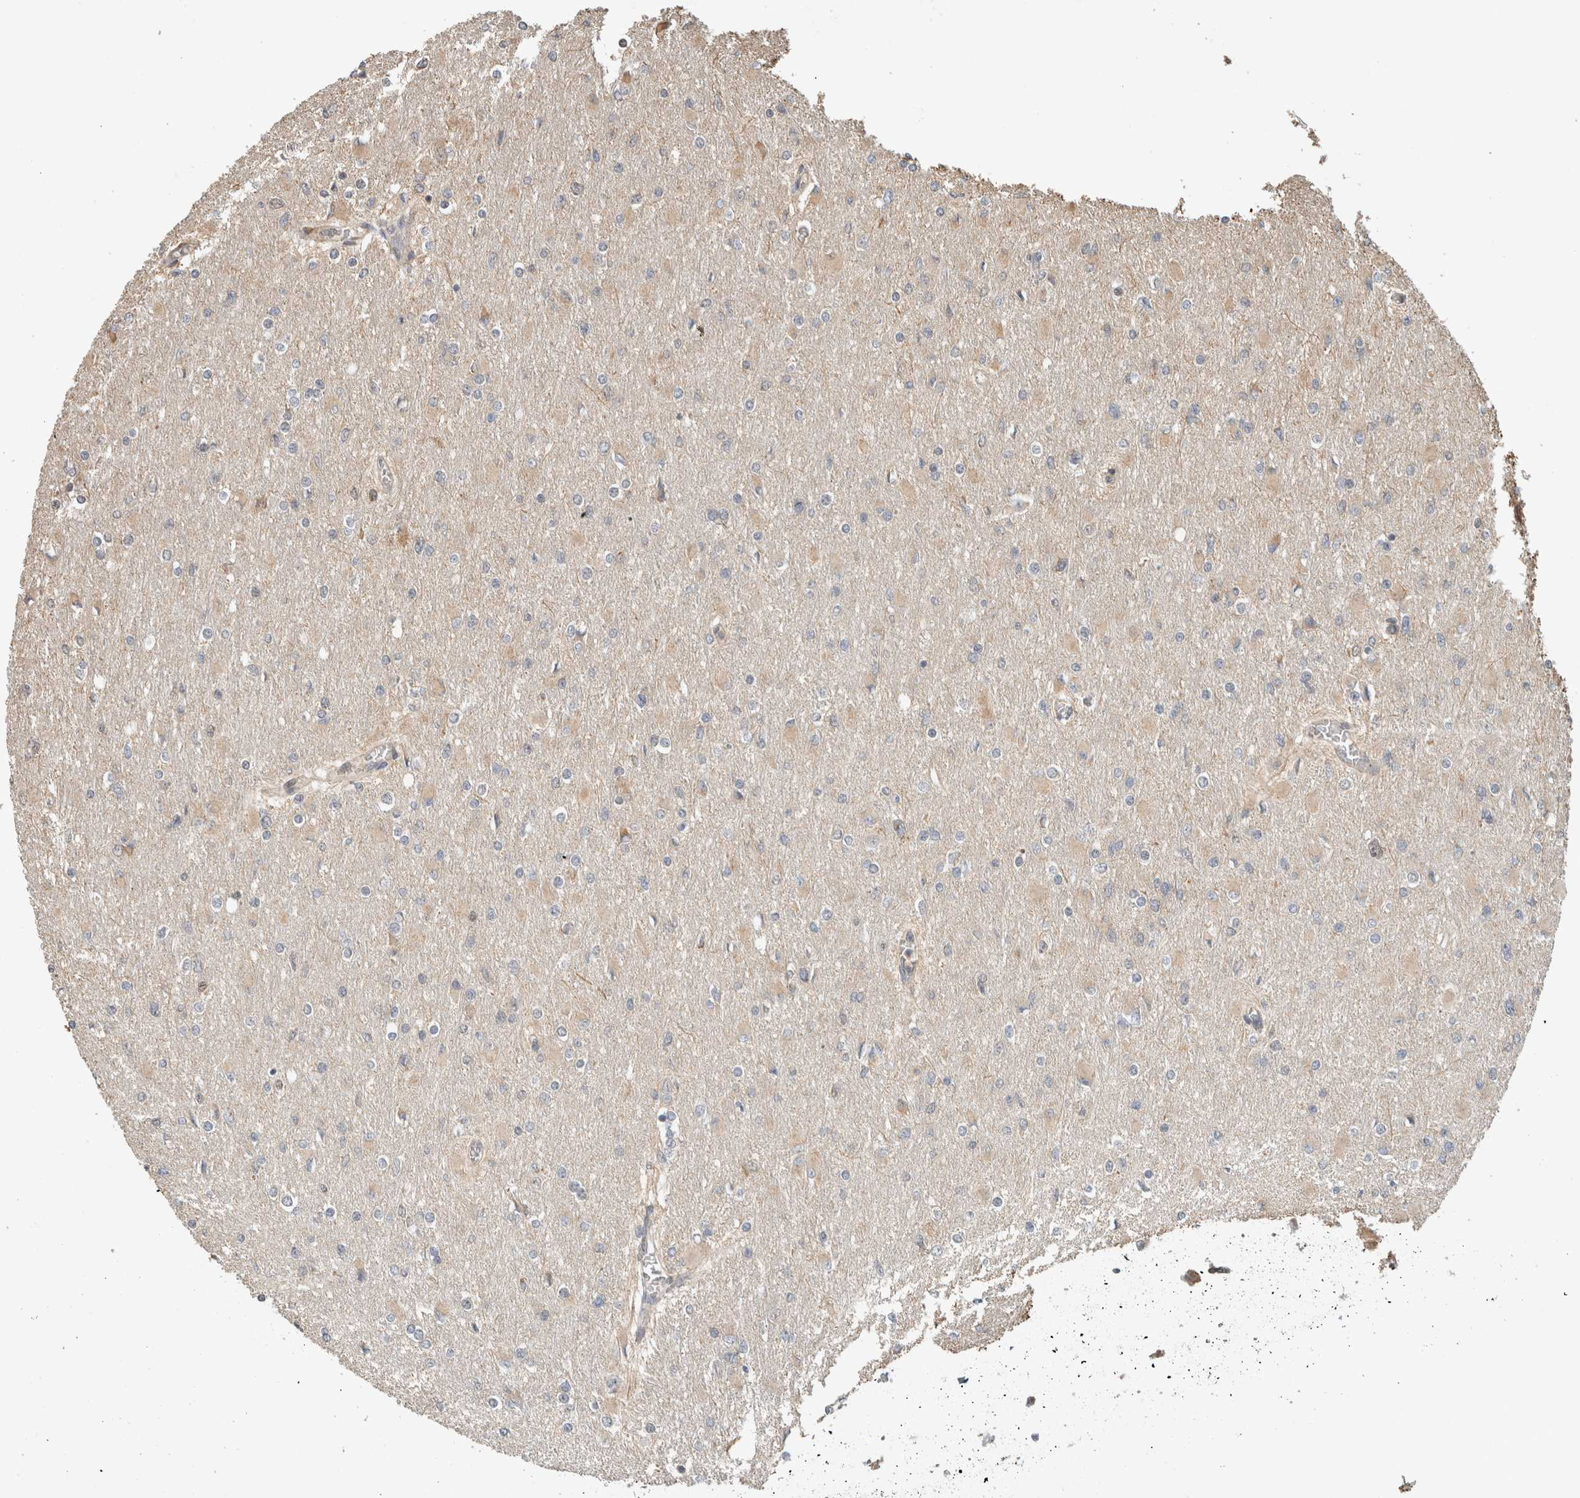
{"staining": {"intensity": "weak", "quantity": "<25%", "location": "cytoplasmic/membranous"}, "tissue": "glioma", "cell_type": "Tumor cells", "image_type": "cancer", "snomed": [{"axis": "morphology", "description": "Glioma, malignant, High grade"}, {"axis": "topography", "description": "Cerebral cortex"}], "caption": "The immunohistochemistry micrograph has no significant positivity in tumor cells of glioma tissue. (Brightfield microscopy of DAB (3,3'-diaminobenzidine) immunohistochemistry (IHC) at high magnification).", "gene": "GINS4", "patient": {"sex": "female", "age": 36}}